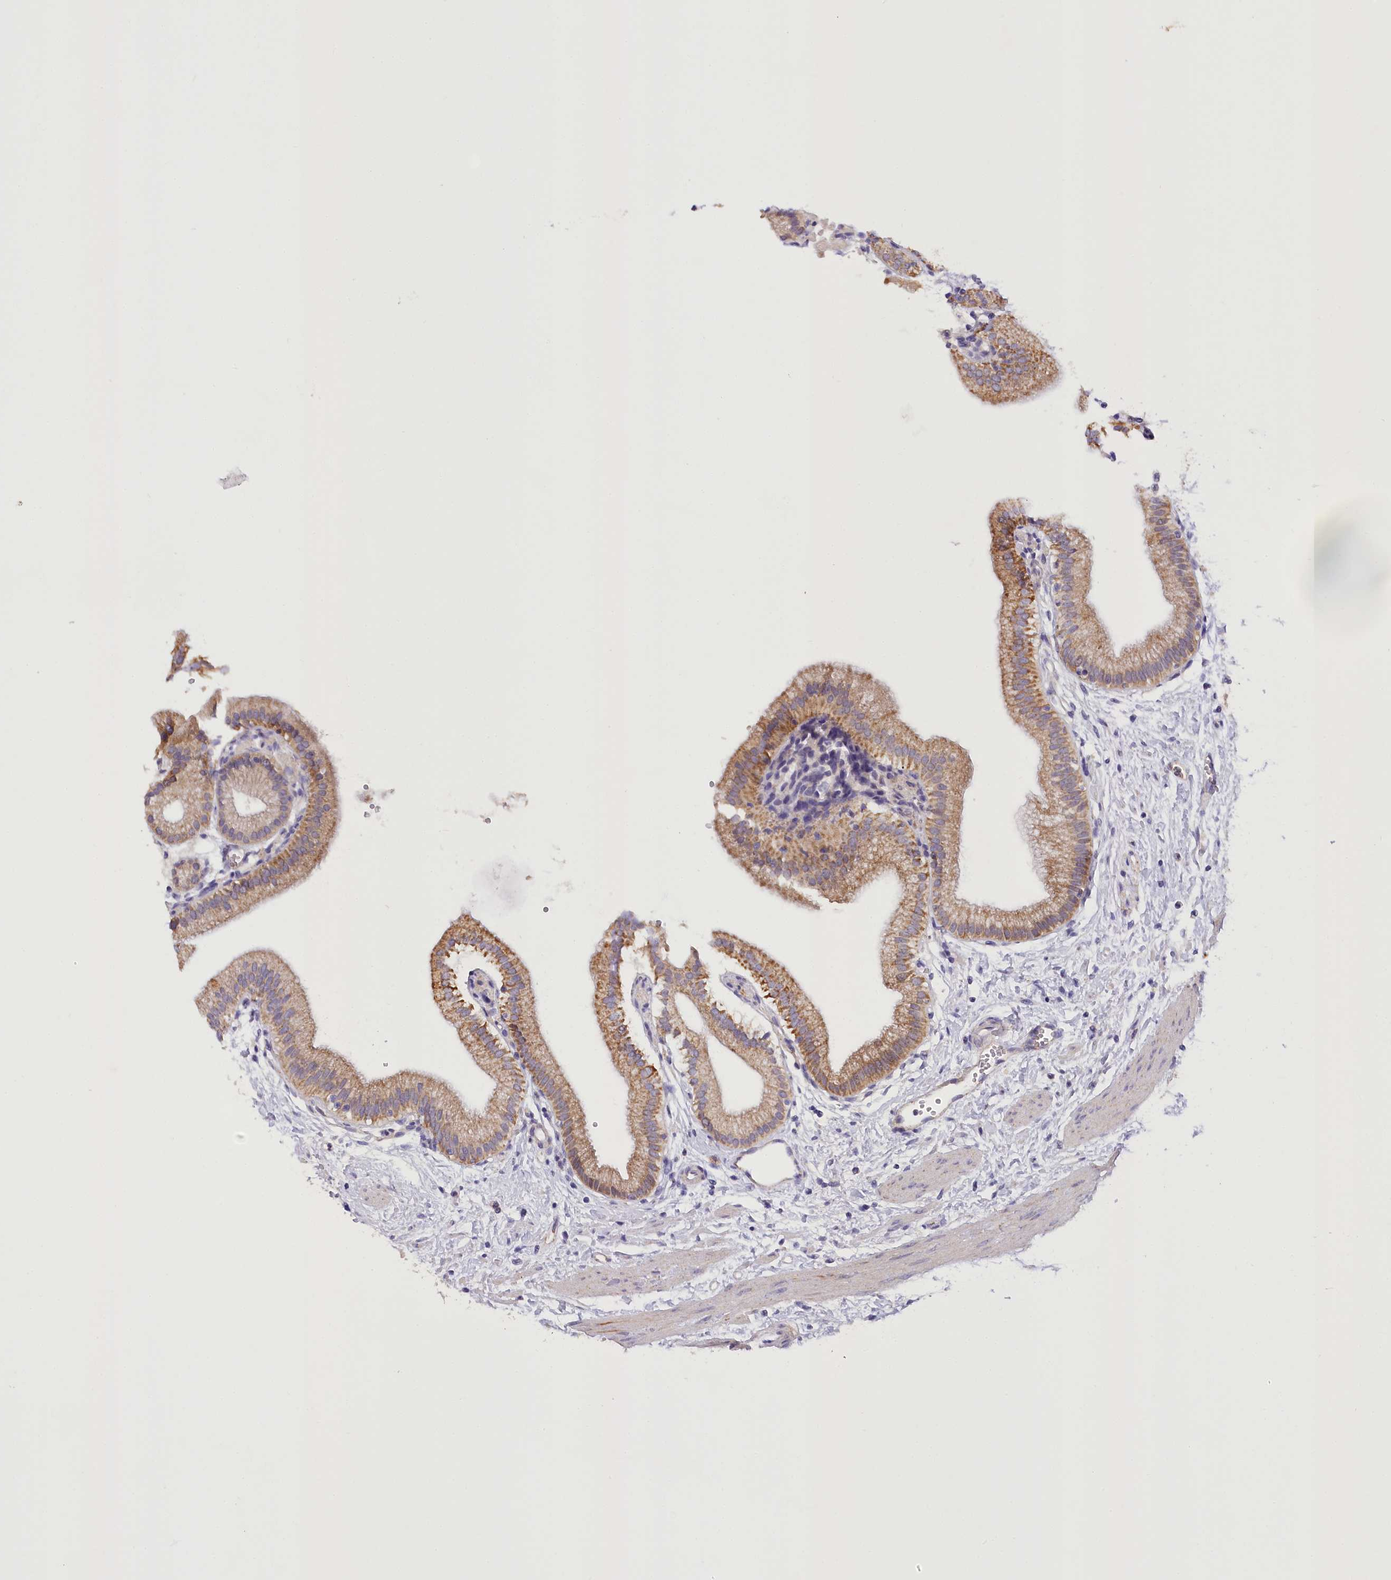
{"staining": {"intensity": "moderate", "quantity": ">75%", "location": "cytoplasmic/membranous"}, "tissue": "gallbladder", "cell_type": "Glandular cells", "image_type": "normal", "snomed": [{"axis": "morphology", "description": "Normal tissue, NOS"}, {"axis": "topography", "description": "Gallbladder"}], "caption": "Approximately >75% of glandular cells in normal gallbladder demonstrate moderate cytoplasmic/membranous protein positivity as visualized by brown immunohistochemical staining.", "gene": "DCUN1D1", "patient": {"sex": "male", "age": 55}}